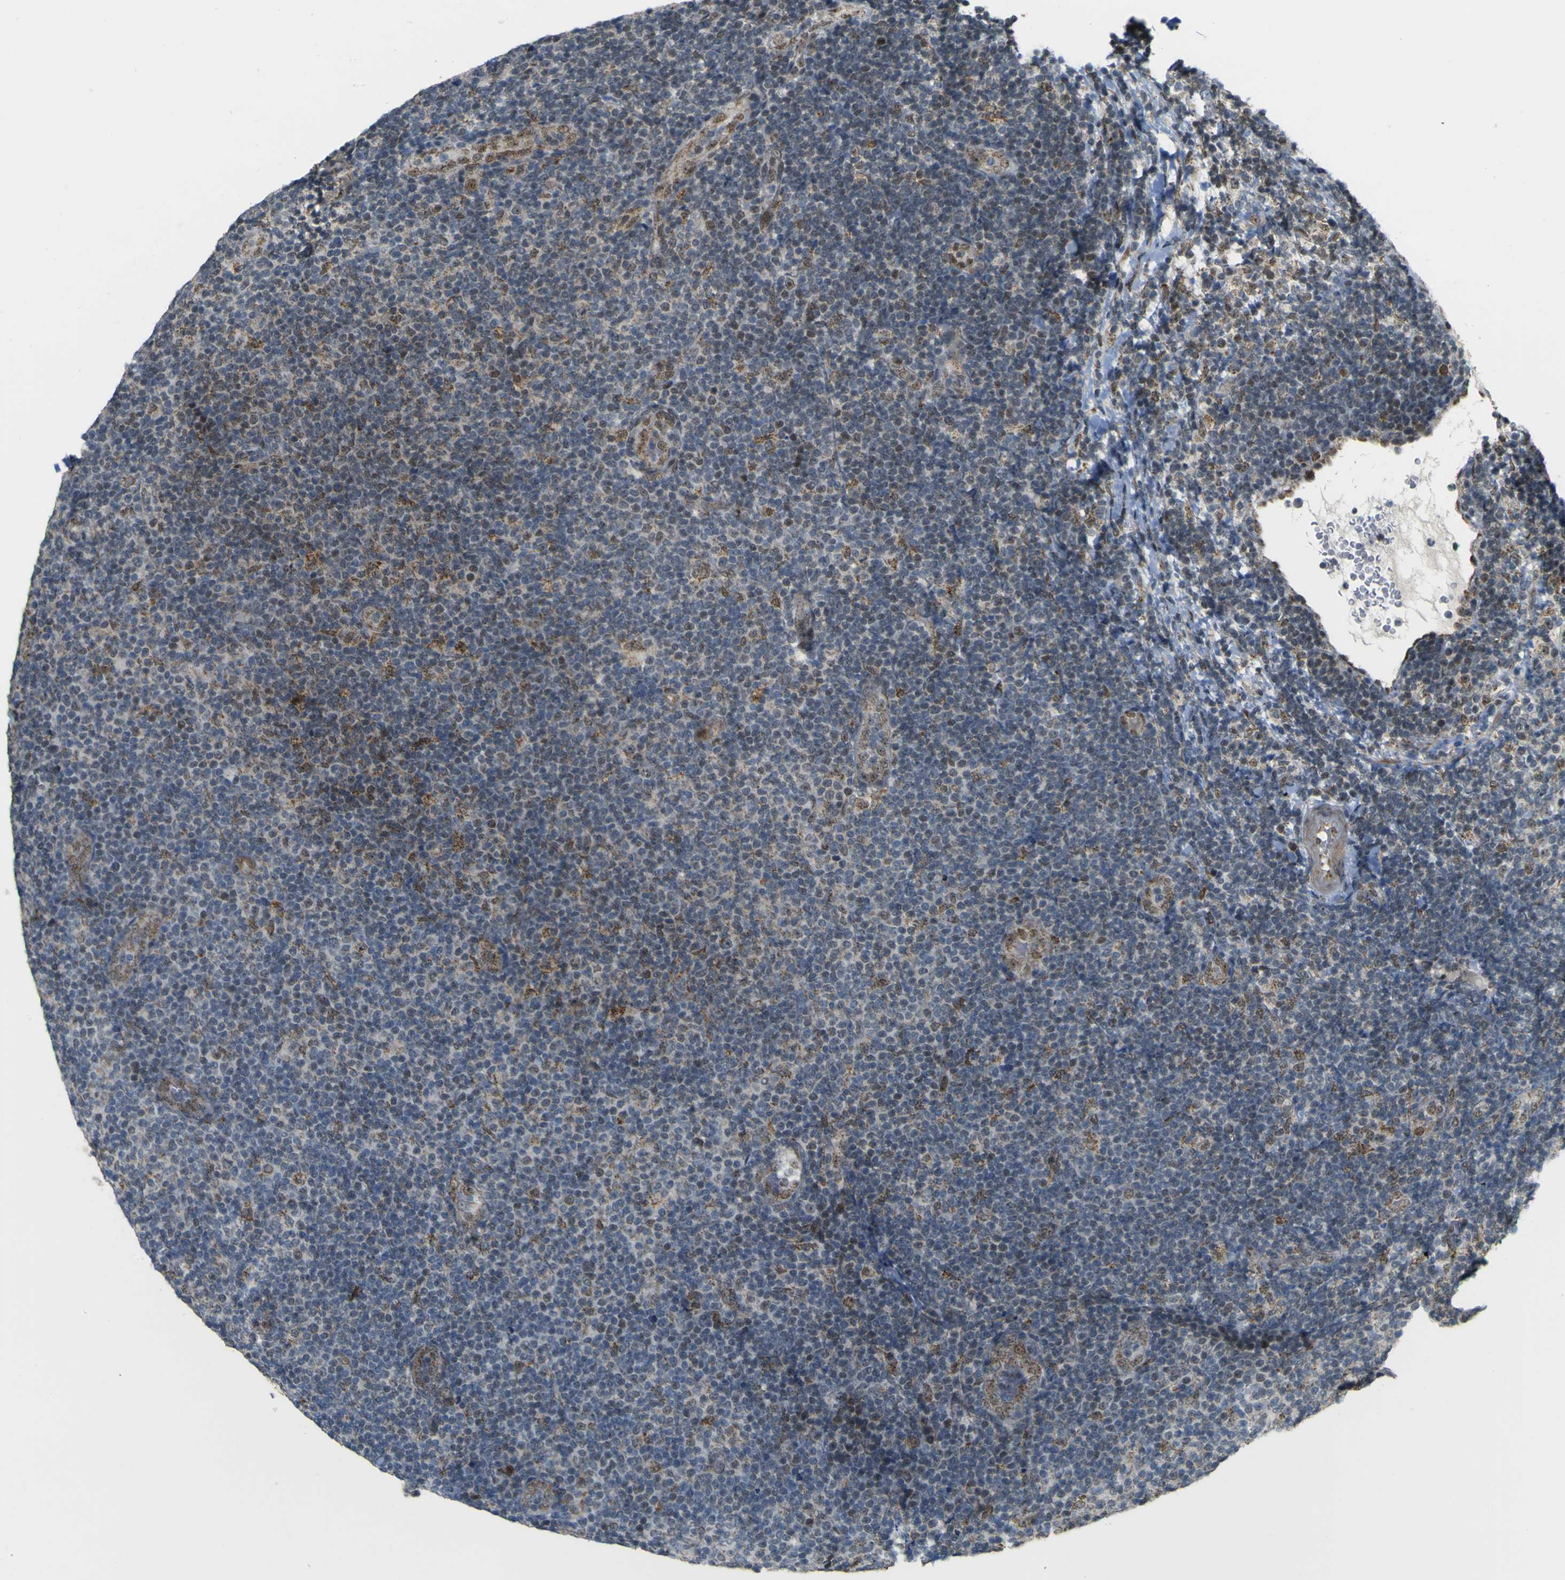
{"staining": {"intensity": "moderate", "quantity": "<25%", "location": "cytoplasmic/membranous,nuclear"}, "tissue": "lymphoma", "cell_type": "Tumor cells", "image_type": "cancer", "snomed": [{"axis": "morphology", "description": "Malignant lymphoma, non-Hodgkin's type, Low grade"}, {"axis": "topography", "description": "Lymph node"}], "caption": "Immunohistochemistry of low-grade malignant lymphoma, non-Hodgkin's type displays low levels of moderate cytoplasmic/membranous and nuclear expression in approximately <25% of tumor cells.", "gene": "ACBD5", "patient": {"sex": "male", "age": 83}}